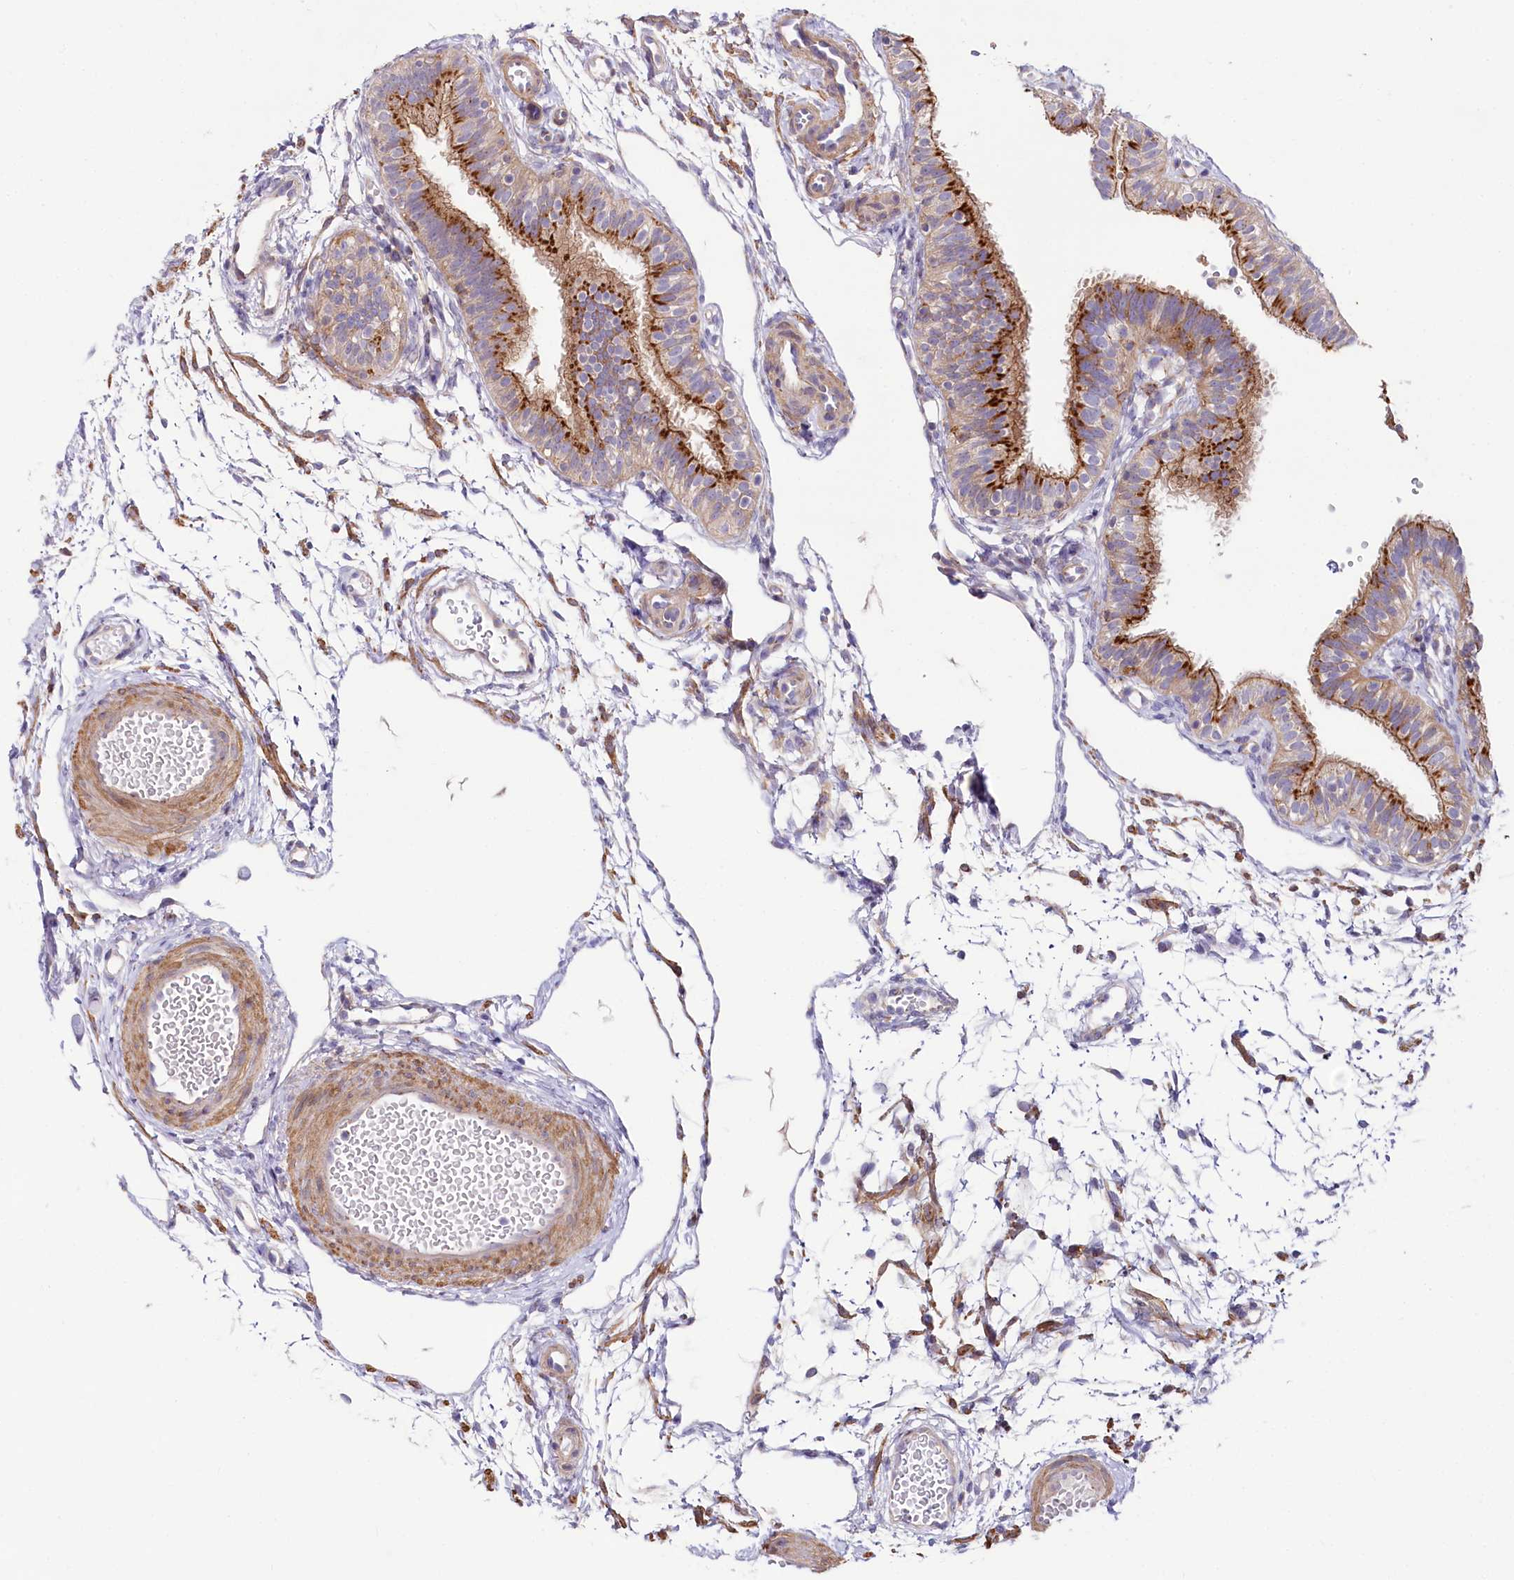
{"staining": {"intensity": "moderate", "quantity": ">75%", "location": "cytoplasmic/membranous"}, "tissue": "fallopian tube", "cell_type": "Glandular cells", "image_type": "normal", "snomed": [{"axis": "morphology", "description": "Normal tissue, NOS"}, {"axis": "topography", "description": "Fallopian tube"}], "caption": "Glandular cells reveal medium levels of moderate cytoplasmic/membranous positivity in about >75% of cells in unremarkable fallopian tube. (DAB = brown stain, brightfield microscopy at high magnification).", "gene": "STX6", "patient": {"sex": "female", "age": 35}}